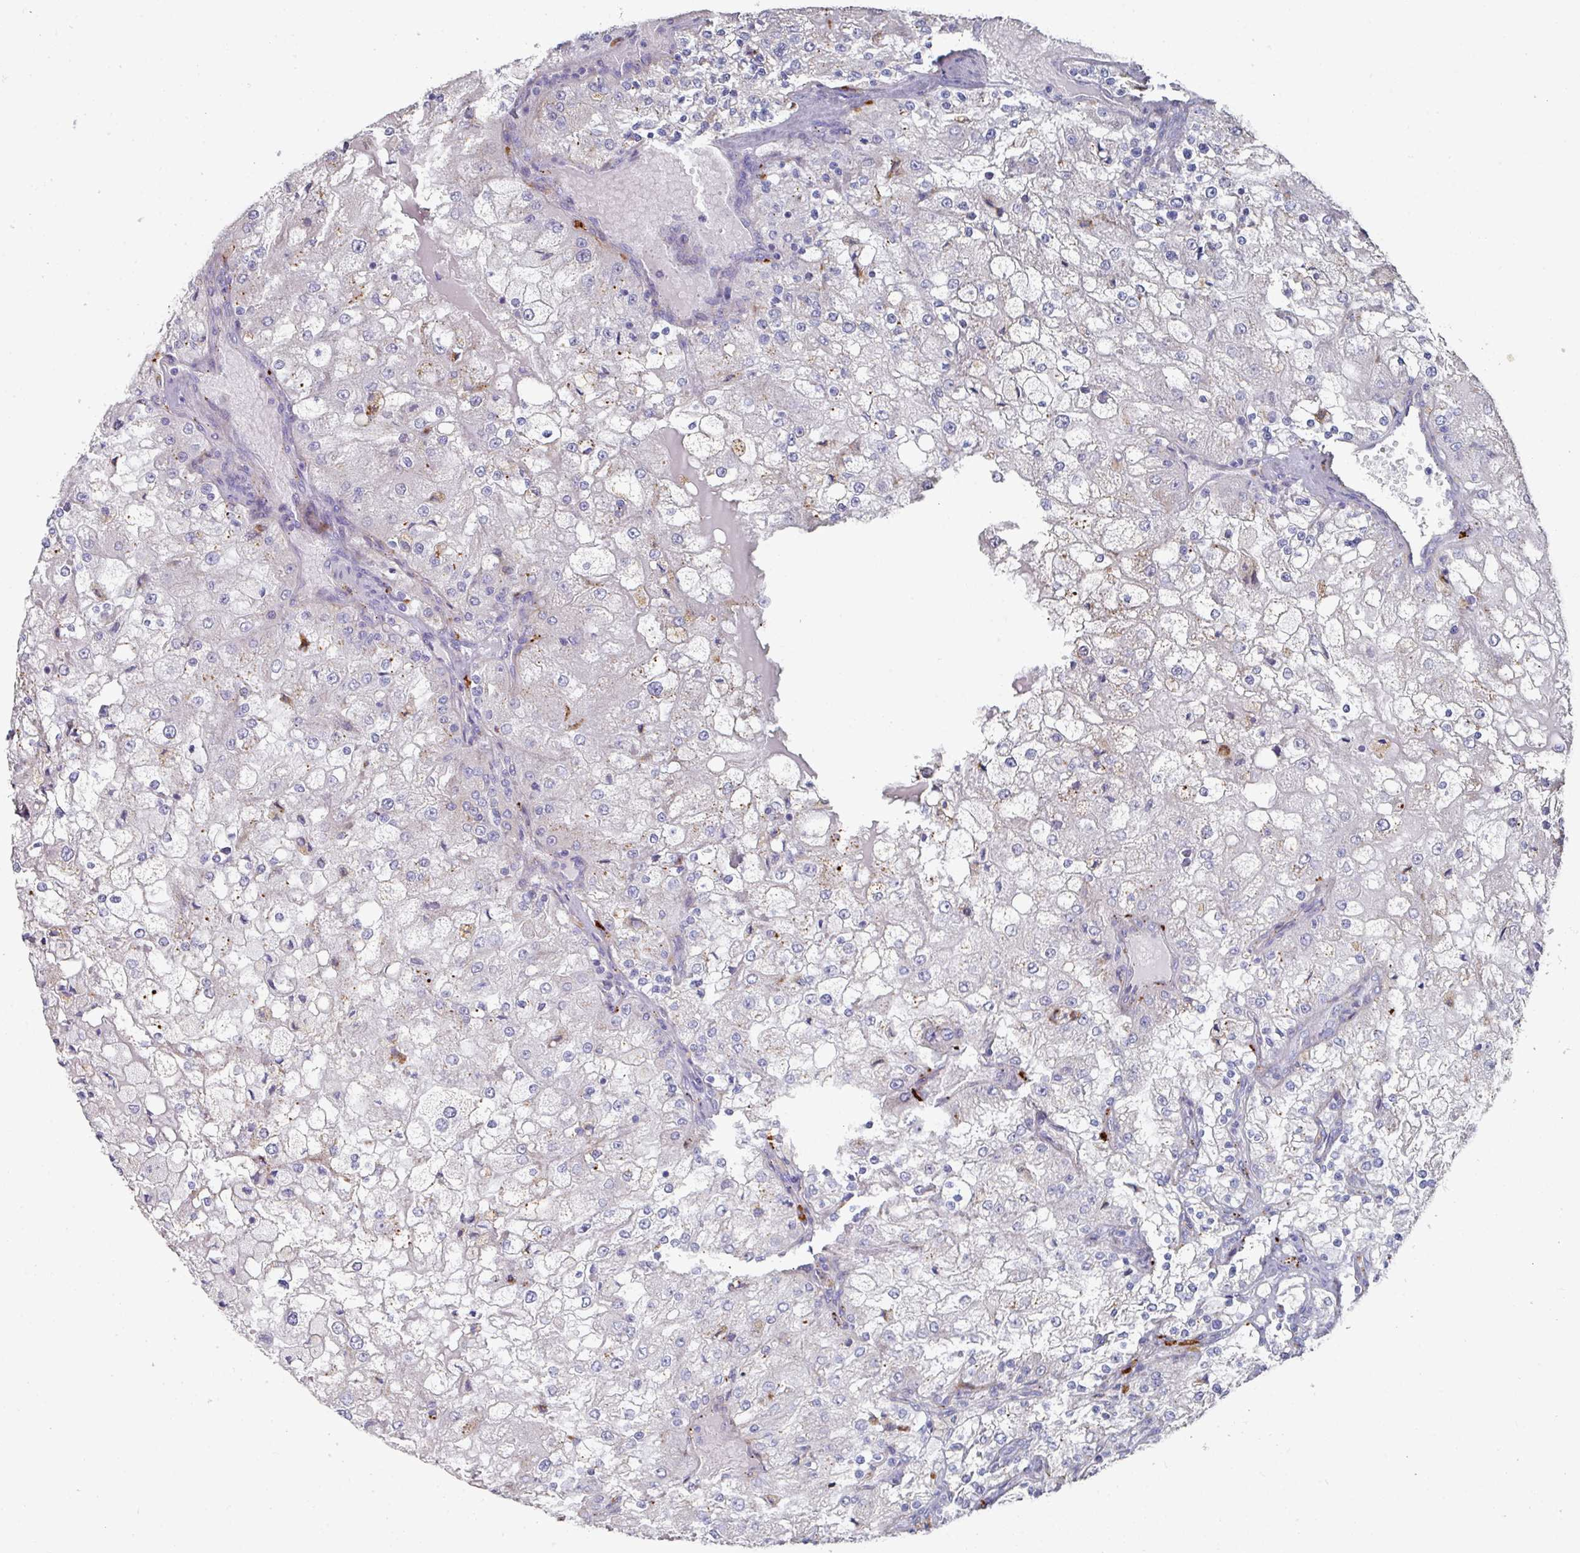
{"staining": {"intensity": "negative", "quantity": "none", "location": "none"}, "tissue": "renal cancer", "cell_type": "Tumor cells", "image_type": "cancer", "snomed": [{"axis": "morphology", "description": "Adenocarcinoma, NOS"}, {"axis": "topography", "description": "Kidney"}], "caption": "Adenocarcinoma (renal) stained for a protein using immunohistochemistry shows no expression tumor cells.", "gene": "NT5C1A", "patient": {"sex": "female", "age": 74}}